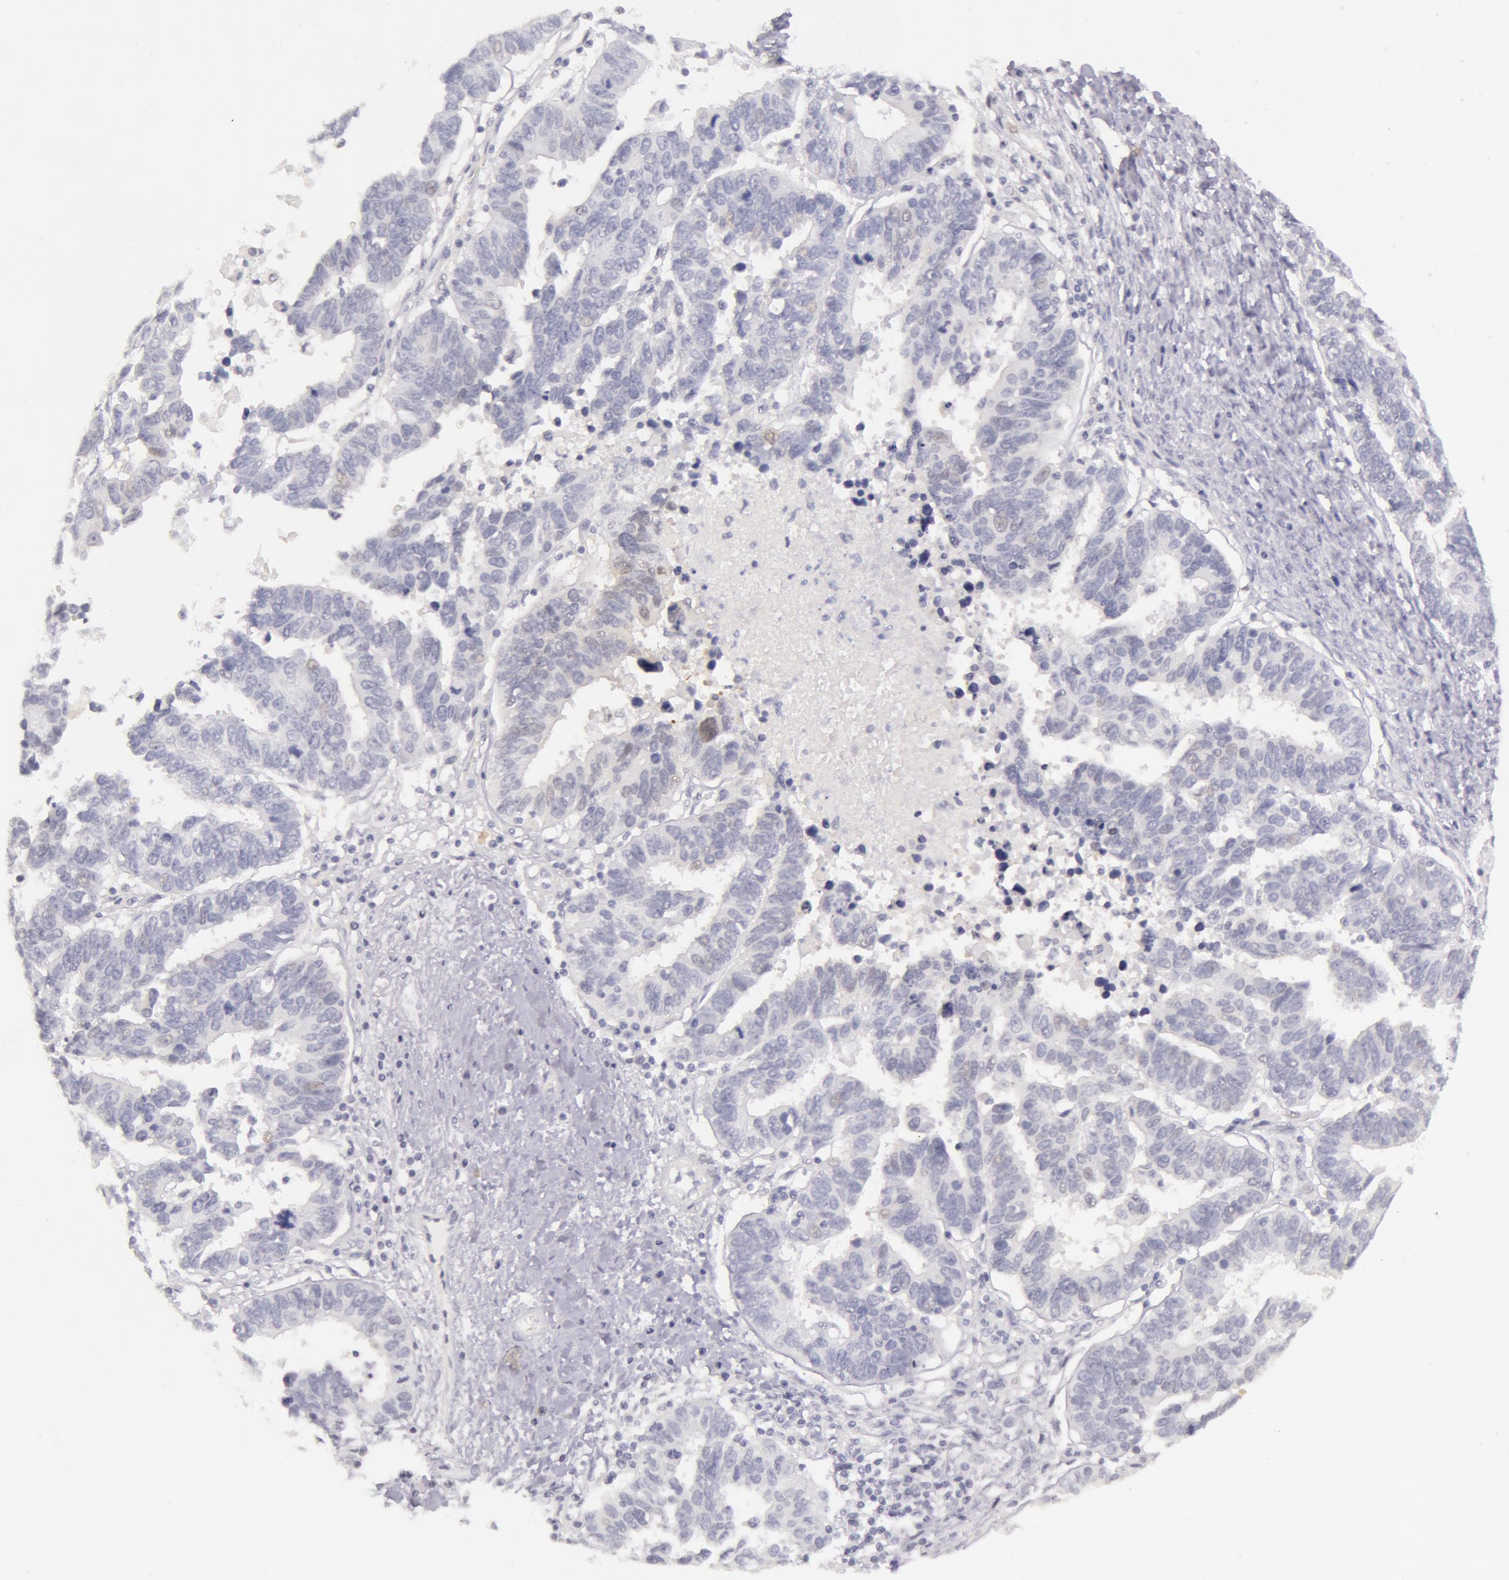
{"staining": {"intensity": "negative", "quantity": "none", "location": "none"}, "tissue": "ovarian cancer", "cell_type": "Tumor cells", "image_type": "cancer", "snomed": [{"axis": "morphology", "description": "Carcinoma, endometroid"}, {"axis": "morphology", "description": "Cystadenocarcinoma, serous, NOS"}, {"axis": "topography", "description": "Ovary"}], "caption": "Ovarian cancer was stained to show a protein in brown. There is no significant staining in tumor cells.", "gene": "CKB", "patient": {"sex": "female", "age": 45}}